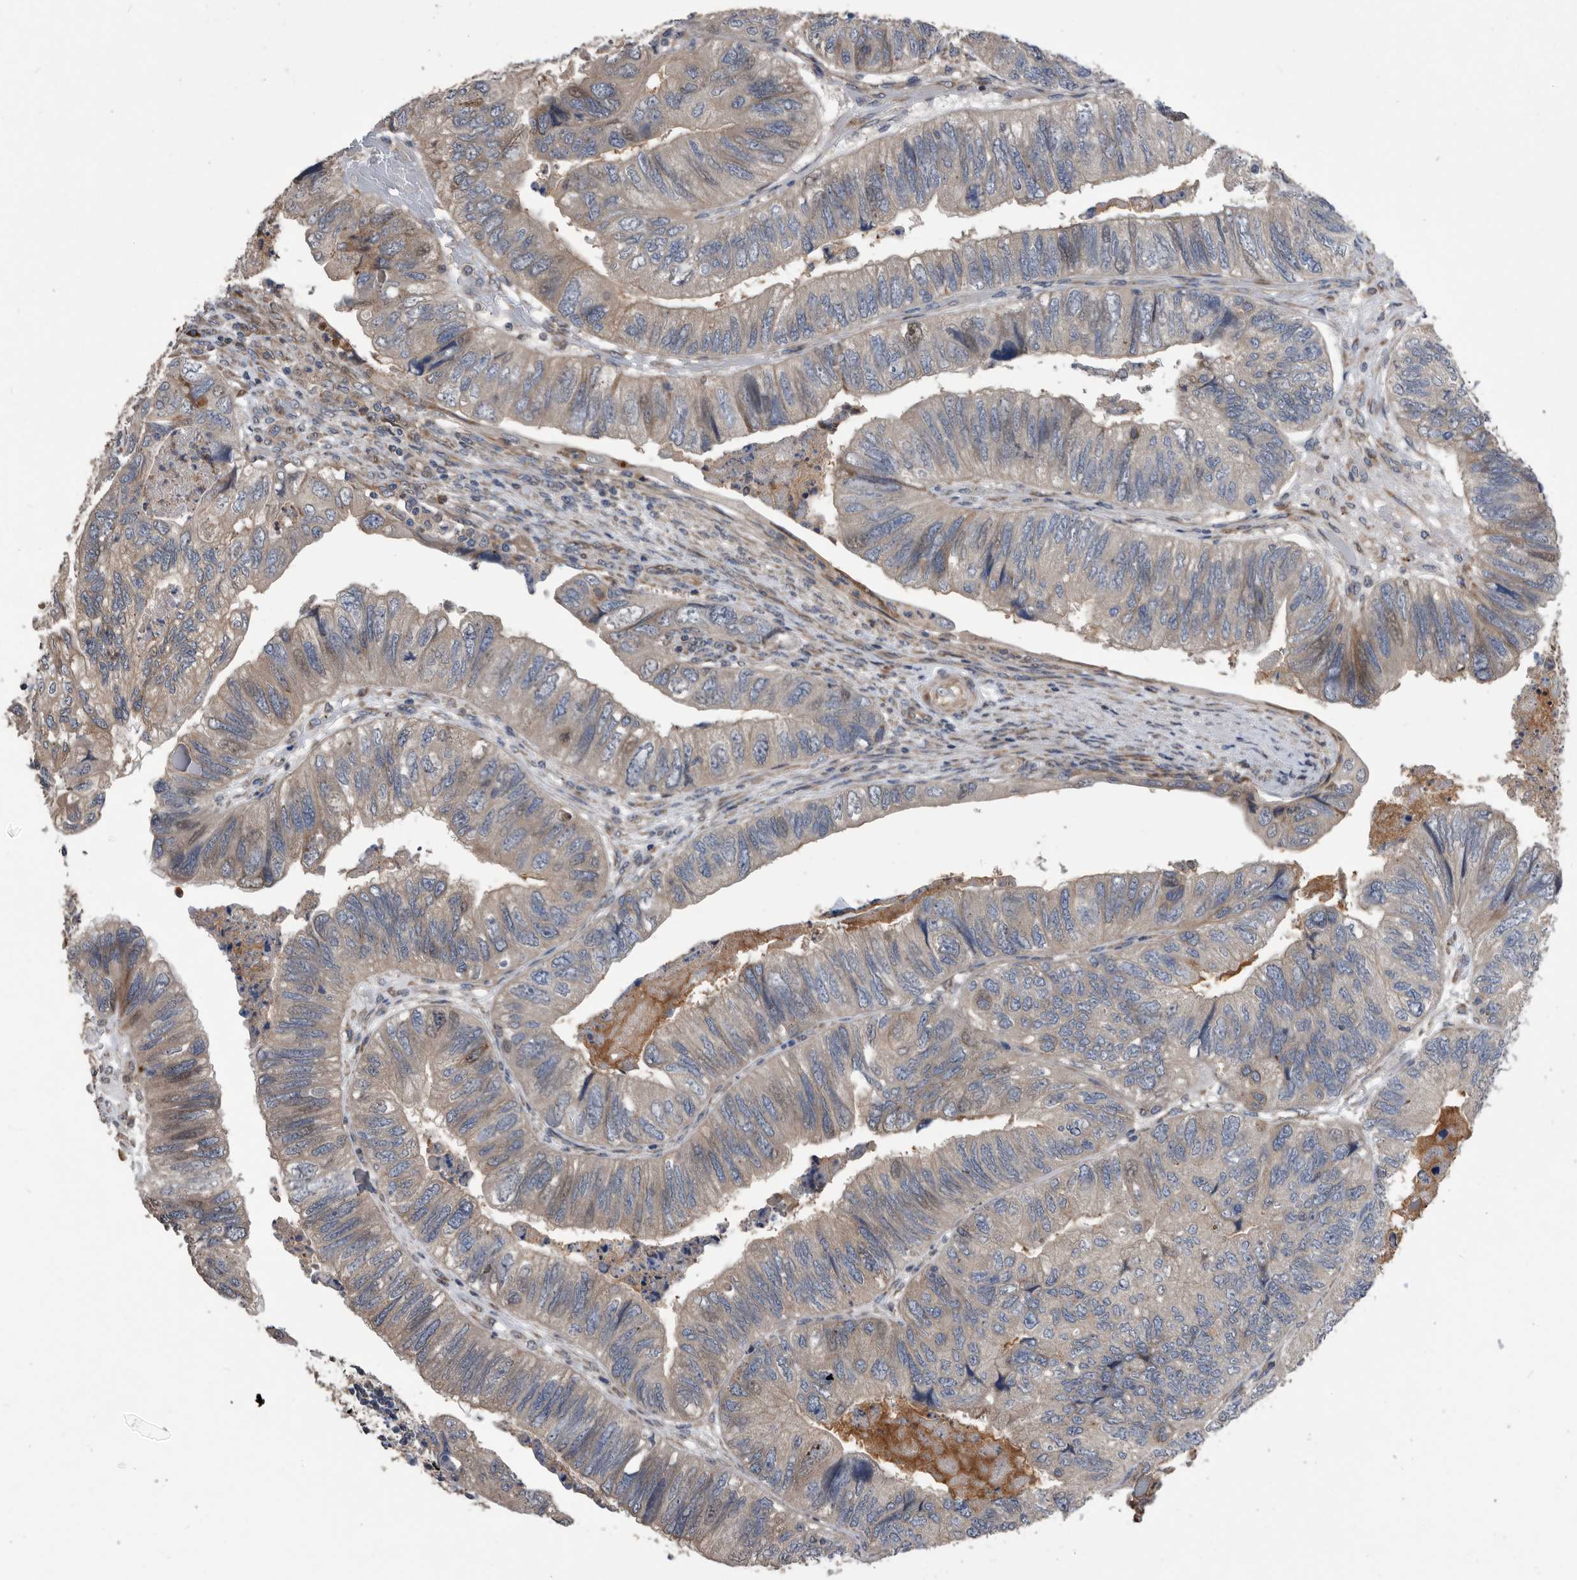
{"staining": {"intensity": "negative", "quantity": "none", "location": "none"}, "tissue": "colorectal cancer", "cell_type": "Tumor cells", "image_type": "cancer", "snomed": [{"axis": "morphology", "description": "Adenocarcinoma, NOS"}, {"axis": "topography", "description": "Rectum"}], "caption": "This is a micrograph of IHC staining of colorectal cancer, which shows no expression in tumor cells.", "gene": "SERINC2", "patient": {"sex": "male", "age": 63}}